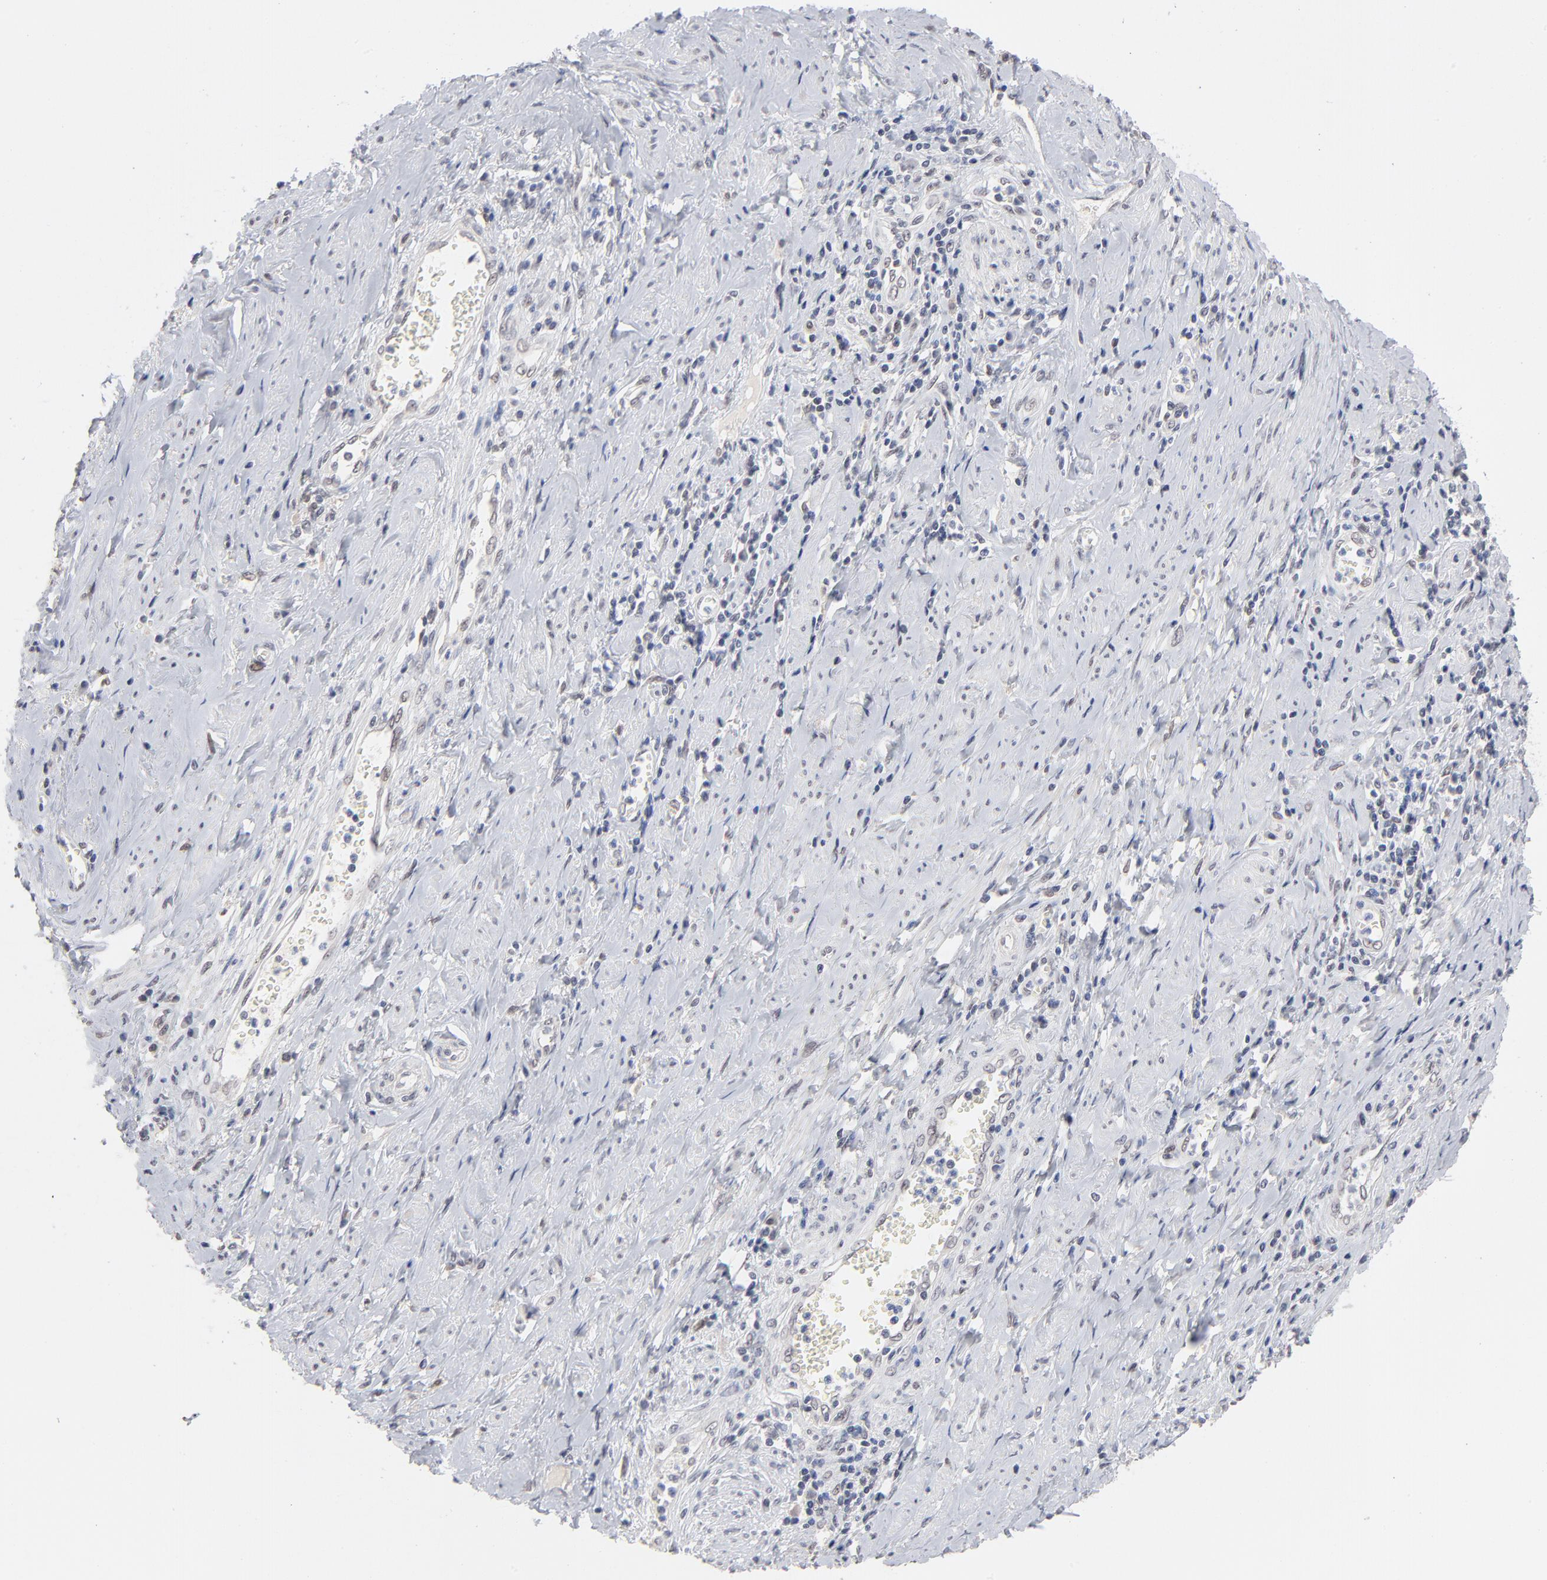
{"staining": {"intensity": "weak", "quantity": "25%-75%", "location": "nuclear"}, "tissue": "cervical cancer", "cell_type": "Tumor cells", "image_type": "cancer", "snomed": [{"axis": "morphology", "description": "Squamous cell carcinoma, NOS"}, {"axis": "topography", "description": "Cervix"}], "caption": "A brown stain highlights weak nuclear staining of a protein in squamous cell carcinoma (cervical) tumor cells.", "gene": "MBIP", "patient": {"sex": "female", "age": 53}}